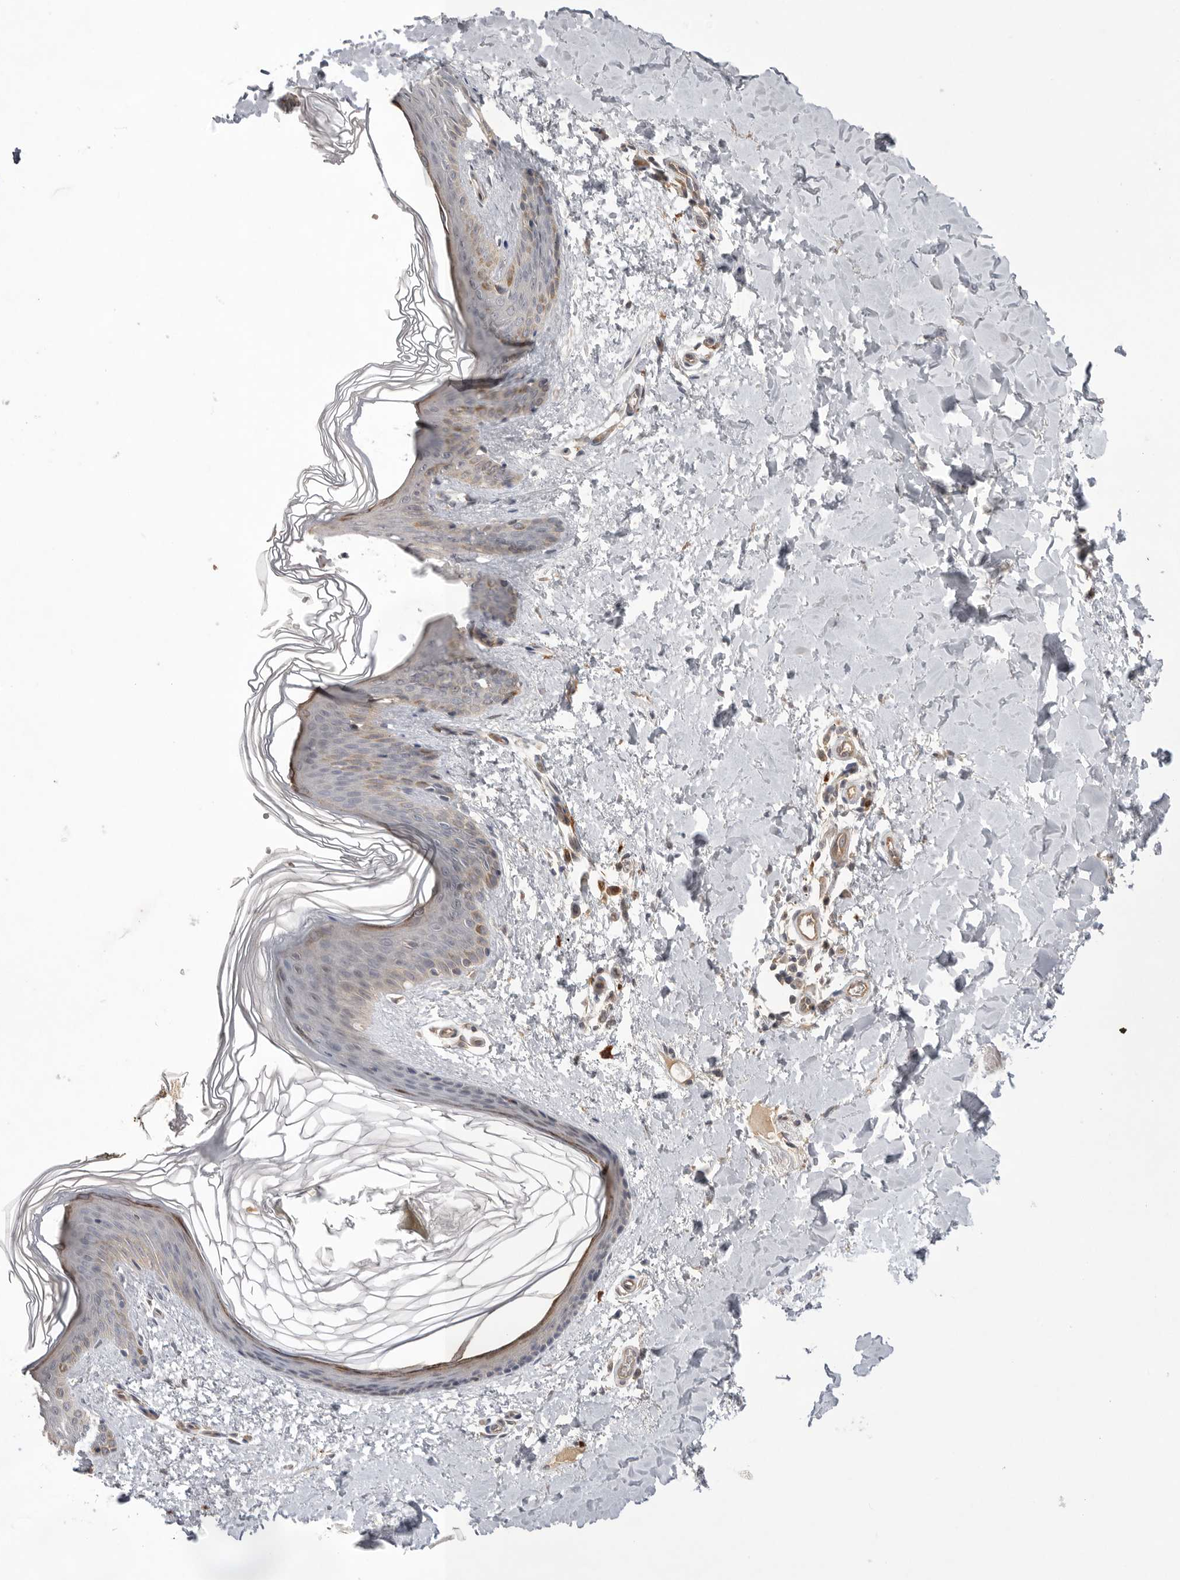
{"staining": {"intensity": "weak", "quantity": ">75%", "location": "cytoplasmic/membranous"}, "tissue": "skin", "cell_type": "Fibroblasts", "image_type": "normal", "snomed": [{"axis": "morphology", "description": "Normal tissue, NOS"}, {"axis": "morphology", "description": "Neoplasm, benign, NOS"}, {"axis": "topography", "description": "Skin"}, {"axis": "topography", "description": "Soft tissue"}], "caption": "DAB immunohistochemical staining of normal human skin exhibits weak cytoplasmic/membranous protein positivity in about >75% of fibroblasts.", "gene": "NRCAM", "patient": {"sex": "male", "age": 26}}